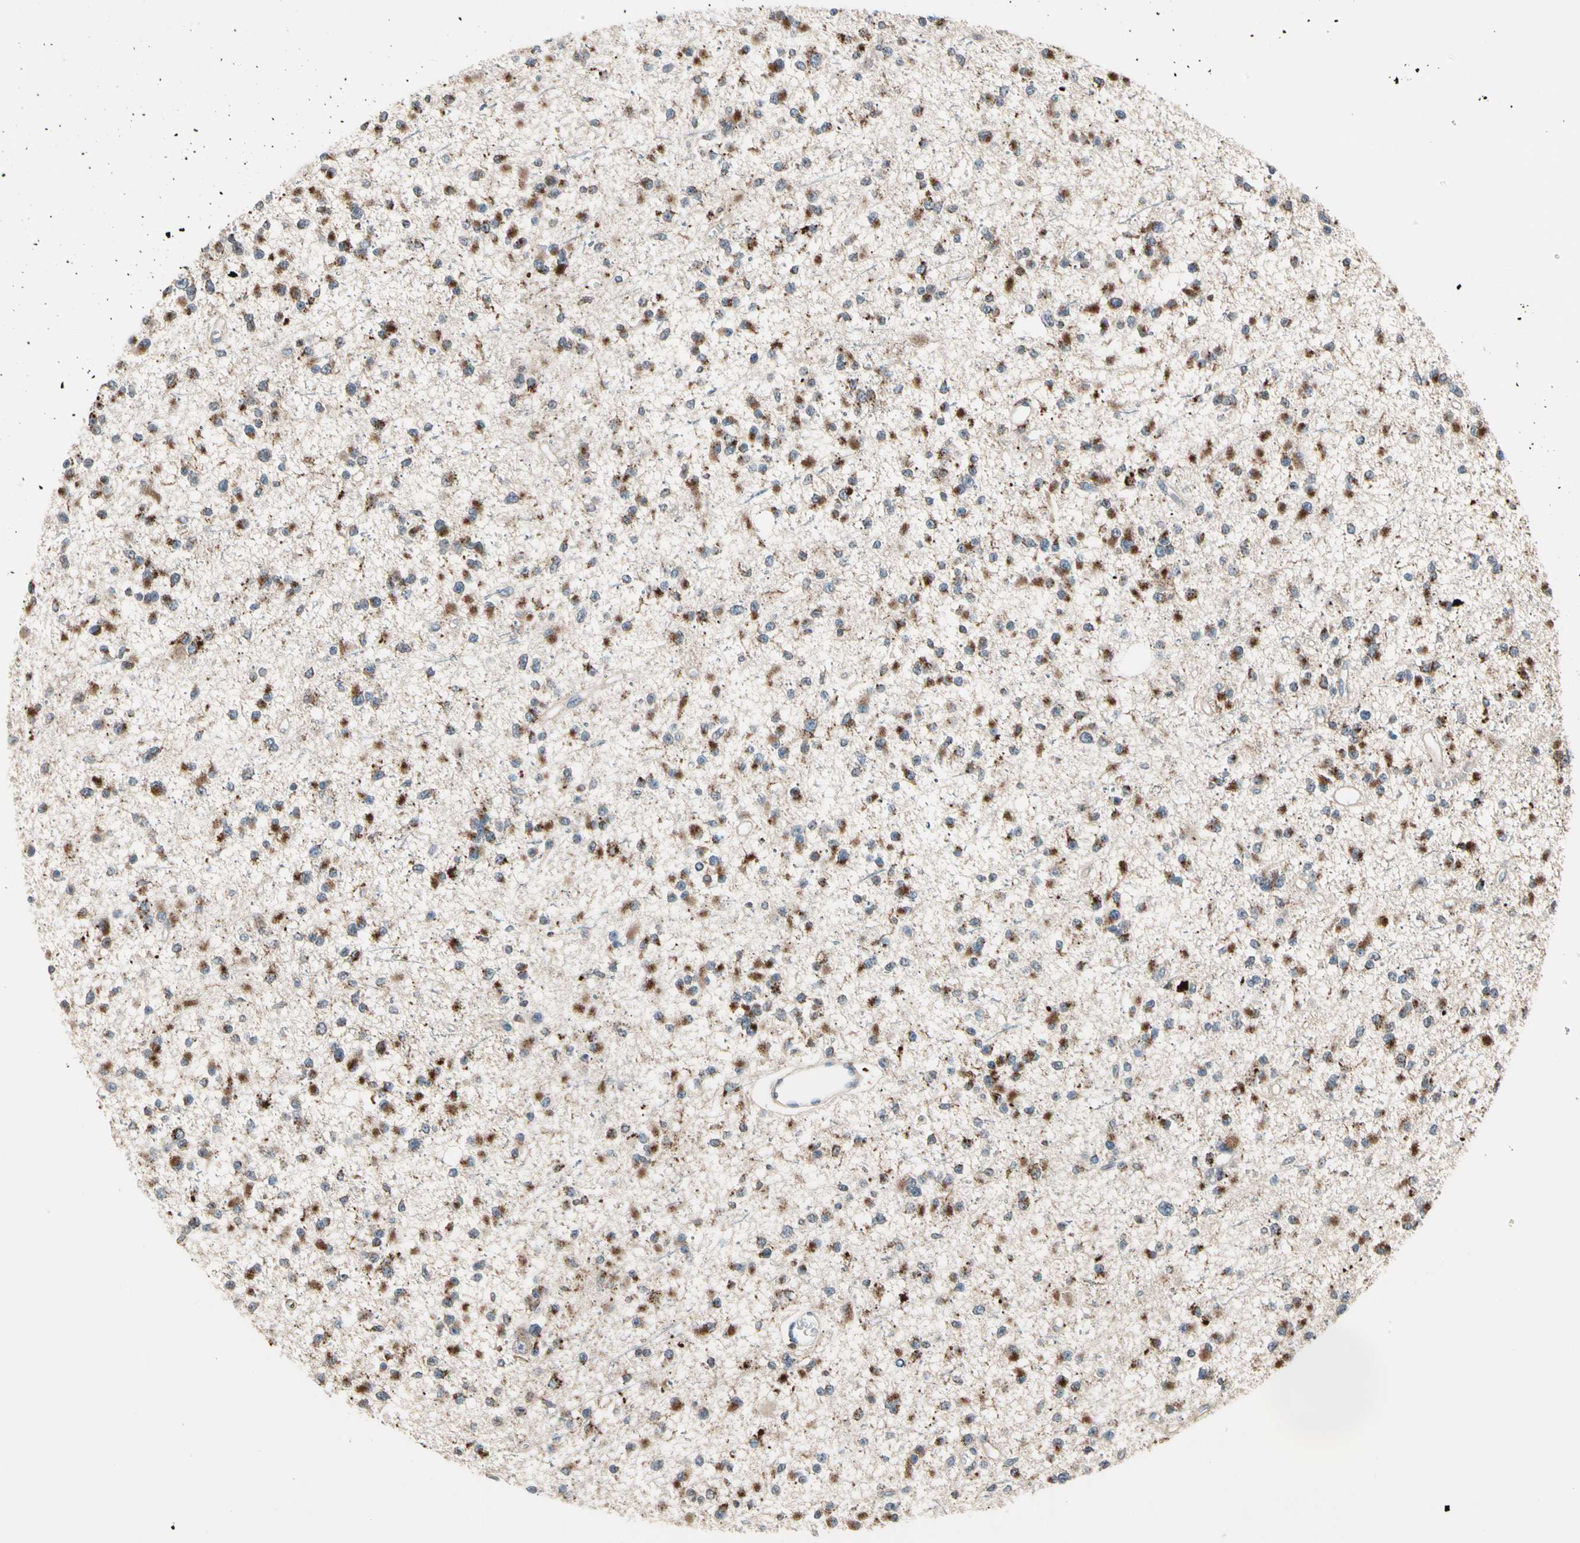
{"staining": {"intensity": "strong", "quantity": "25%-75%", "location": "cytoplasmic/membranous"}, "tissue": "glioma", "cell_type": "Tumor cells", "image_type": "cancer", "snomed": [{"axis": "morphology", "description": "Glioma, malignant, Low grade"}, {"axis": "topography", "description": "Brain"}], "caption": "This micrograph displays glioma stained with immunohistochemistry (IHC) to label a protein in brown. The cytoplasmic/membranous of tumor cells show strong positivity for the protein. Nuclei are counter-stained blue.", "gene": "GM2A", "patient": {"sex": "female", "age": 22}}